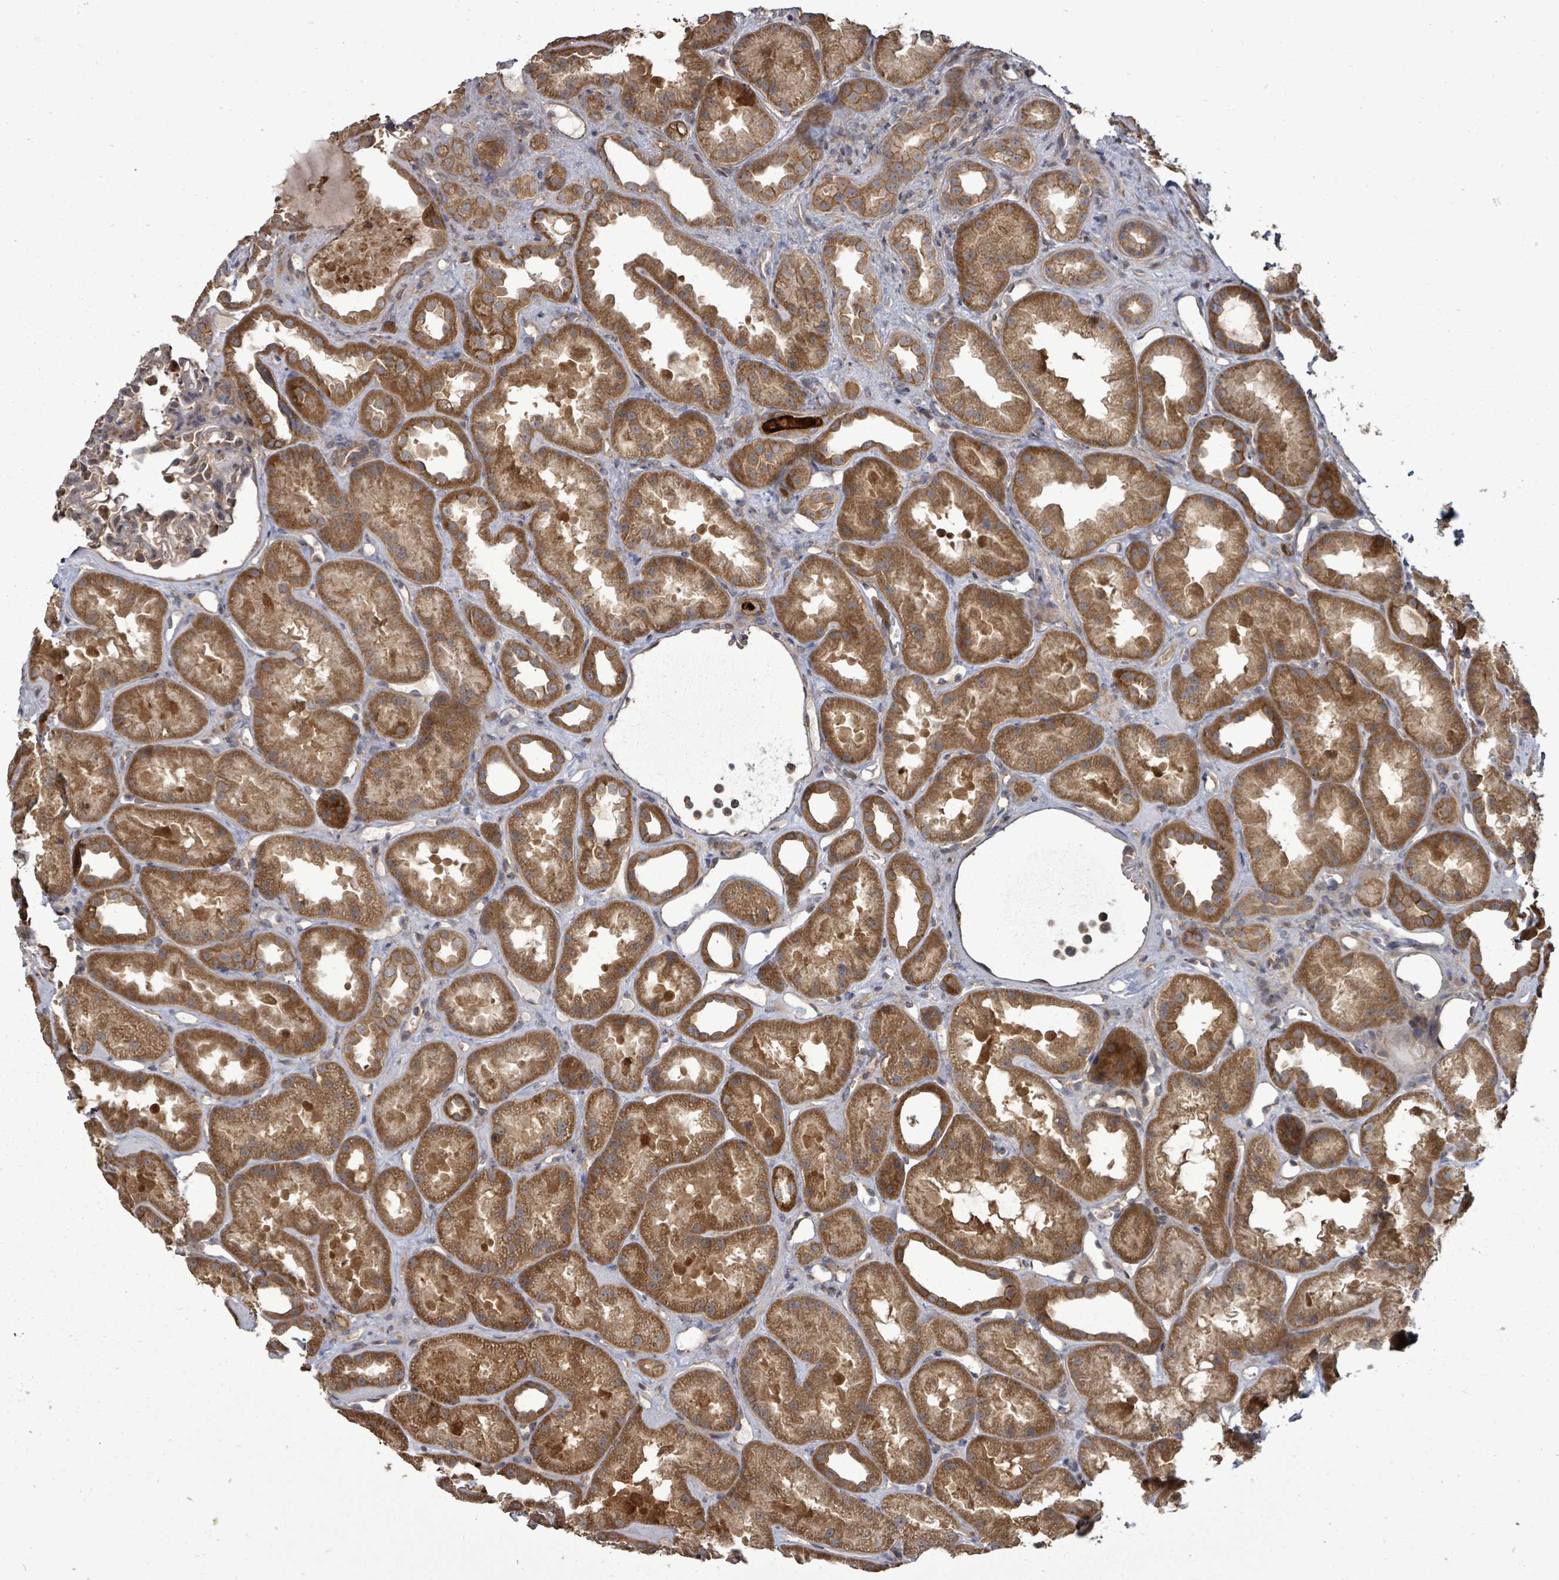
{"staining": {"intensity": "weak", "quantity": "25%-75%", "location": "cytoplasmic/membranous"}, "tissue": "kidney", "cell_type": "Cells in glomeruli", "image_type": "normal", "snomed": [{"axis": "morphology", "description": "Normal tissue, NOS"}, {"axis": "topography", "description": "Kidney"}], "caption": "Immunohistochemistry (IHC) (DAB (3,3'-diaminobenzidine)) staining of benign human kidney displays weak cytoplasmic/membranous protein positivity in about 25%-75% of cells in glomeruli. (DAB = brown stain, brightfield microscopy at high magnification).", "gene": "EIF3CL", "patient": {"sex": "male", "age": 61}}